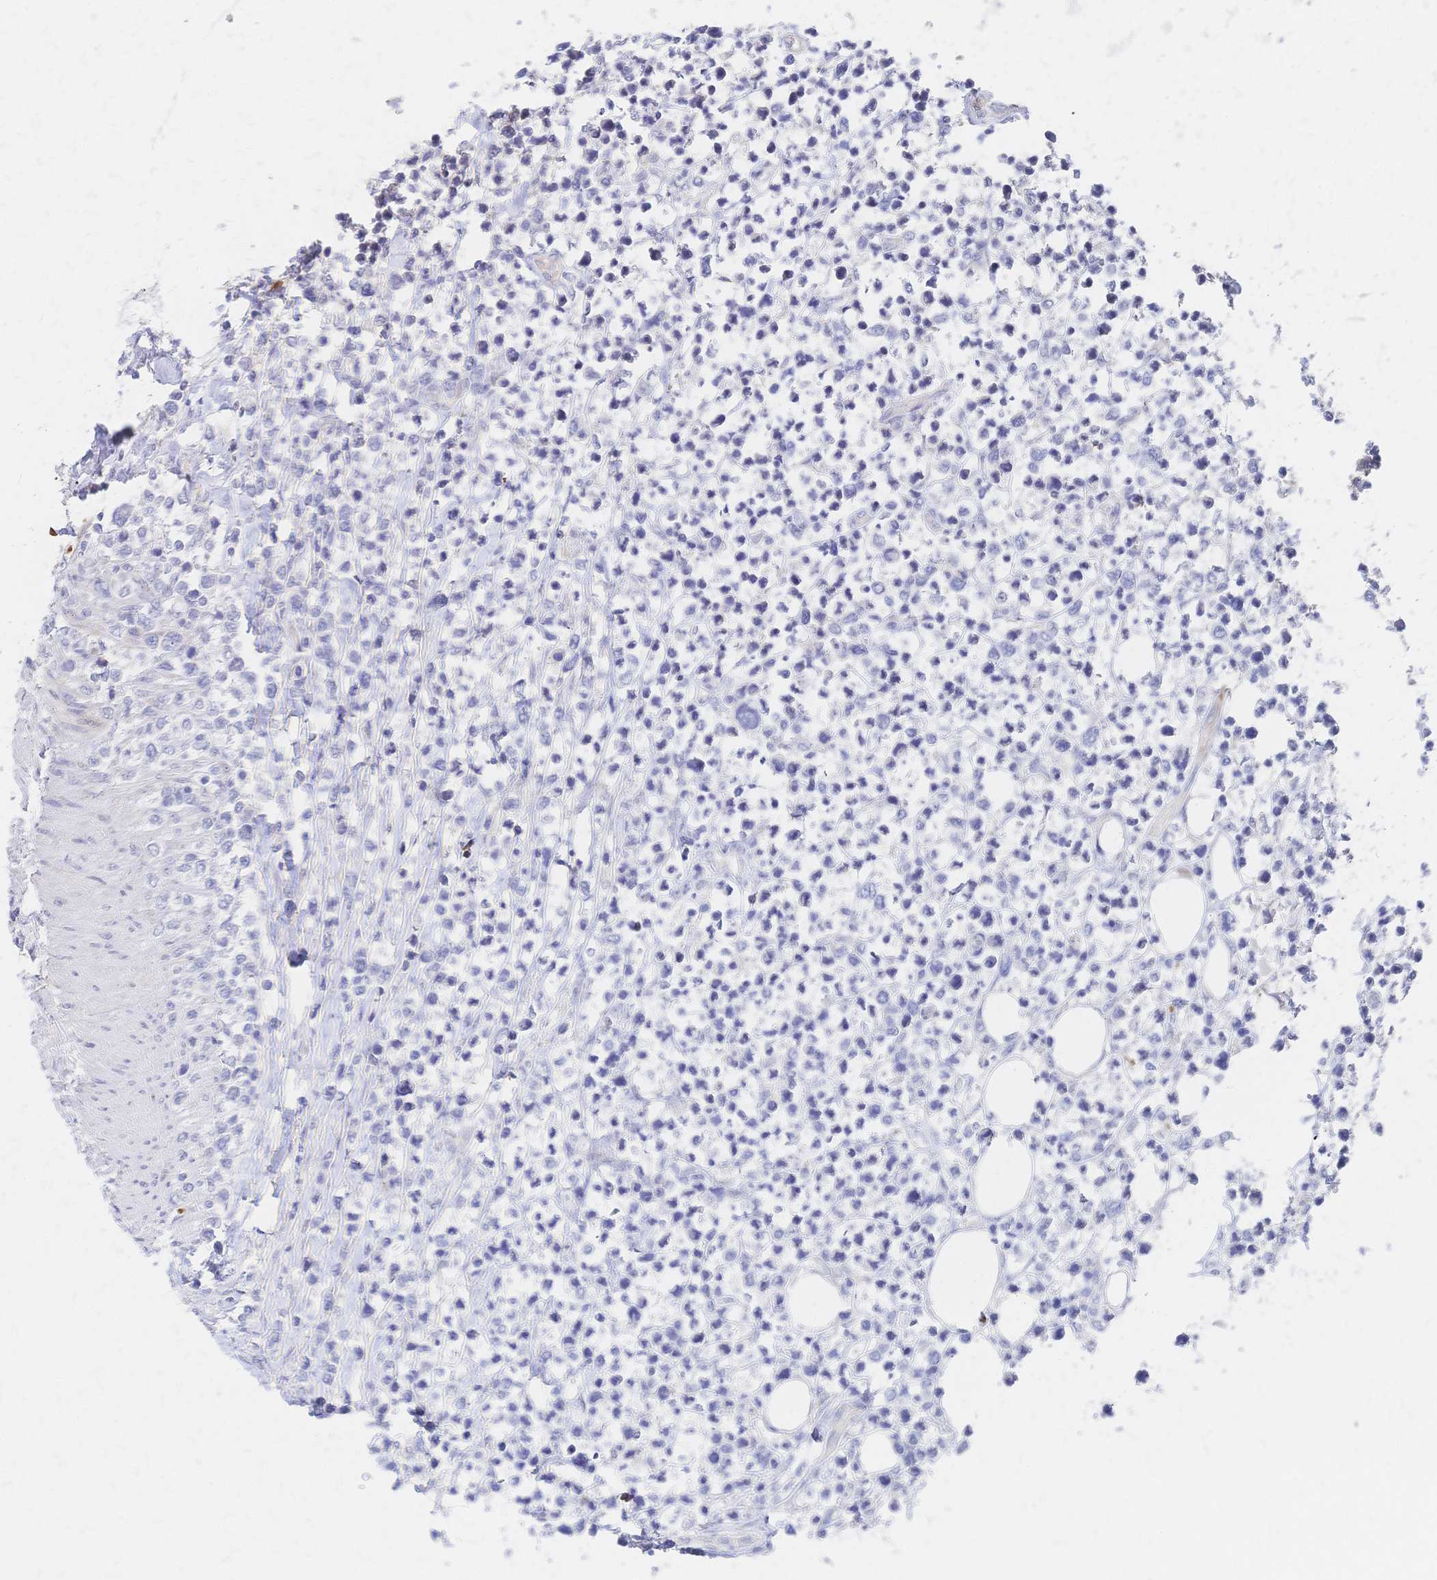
{"staining": {"intensity": "negative", "quantity": "none", "location": "none"}, "tissue": "lymphoma", "cell_type": "Tumor cells", "image_type": "cancer", "snomed": [{"axis": "morphology", "description": "Malignant lymphoma, non-Hodgkin's type, High grade"}, {"axis": "topography", "description": "Soft tissue"}], "caption": "Tumor cells are negative for brown protein staining in high-grade malignant lymphoma, non-Hodgkin's type.", "gene": "SLC5A1", "patient": {"sex": "female", "age": 56}}